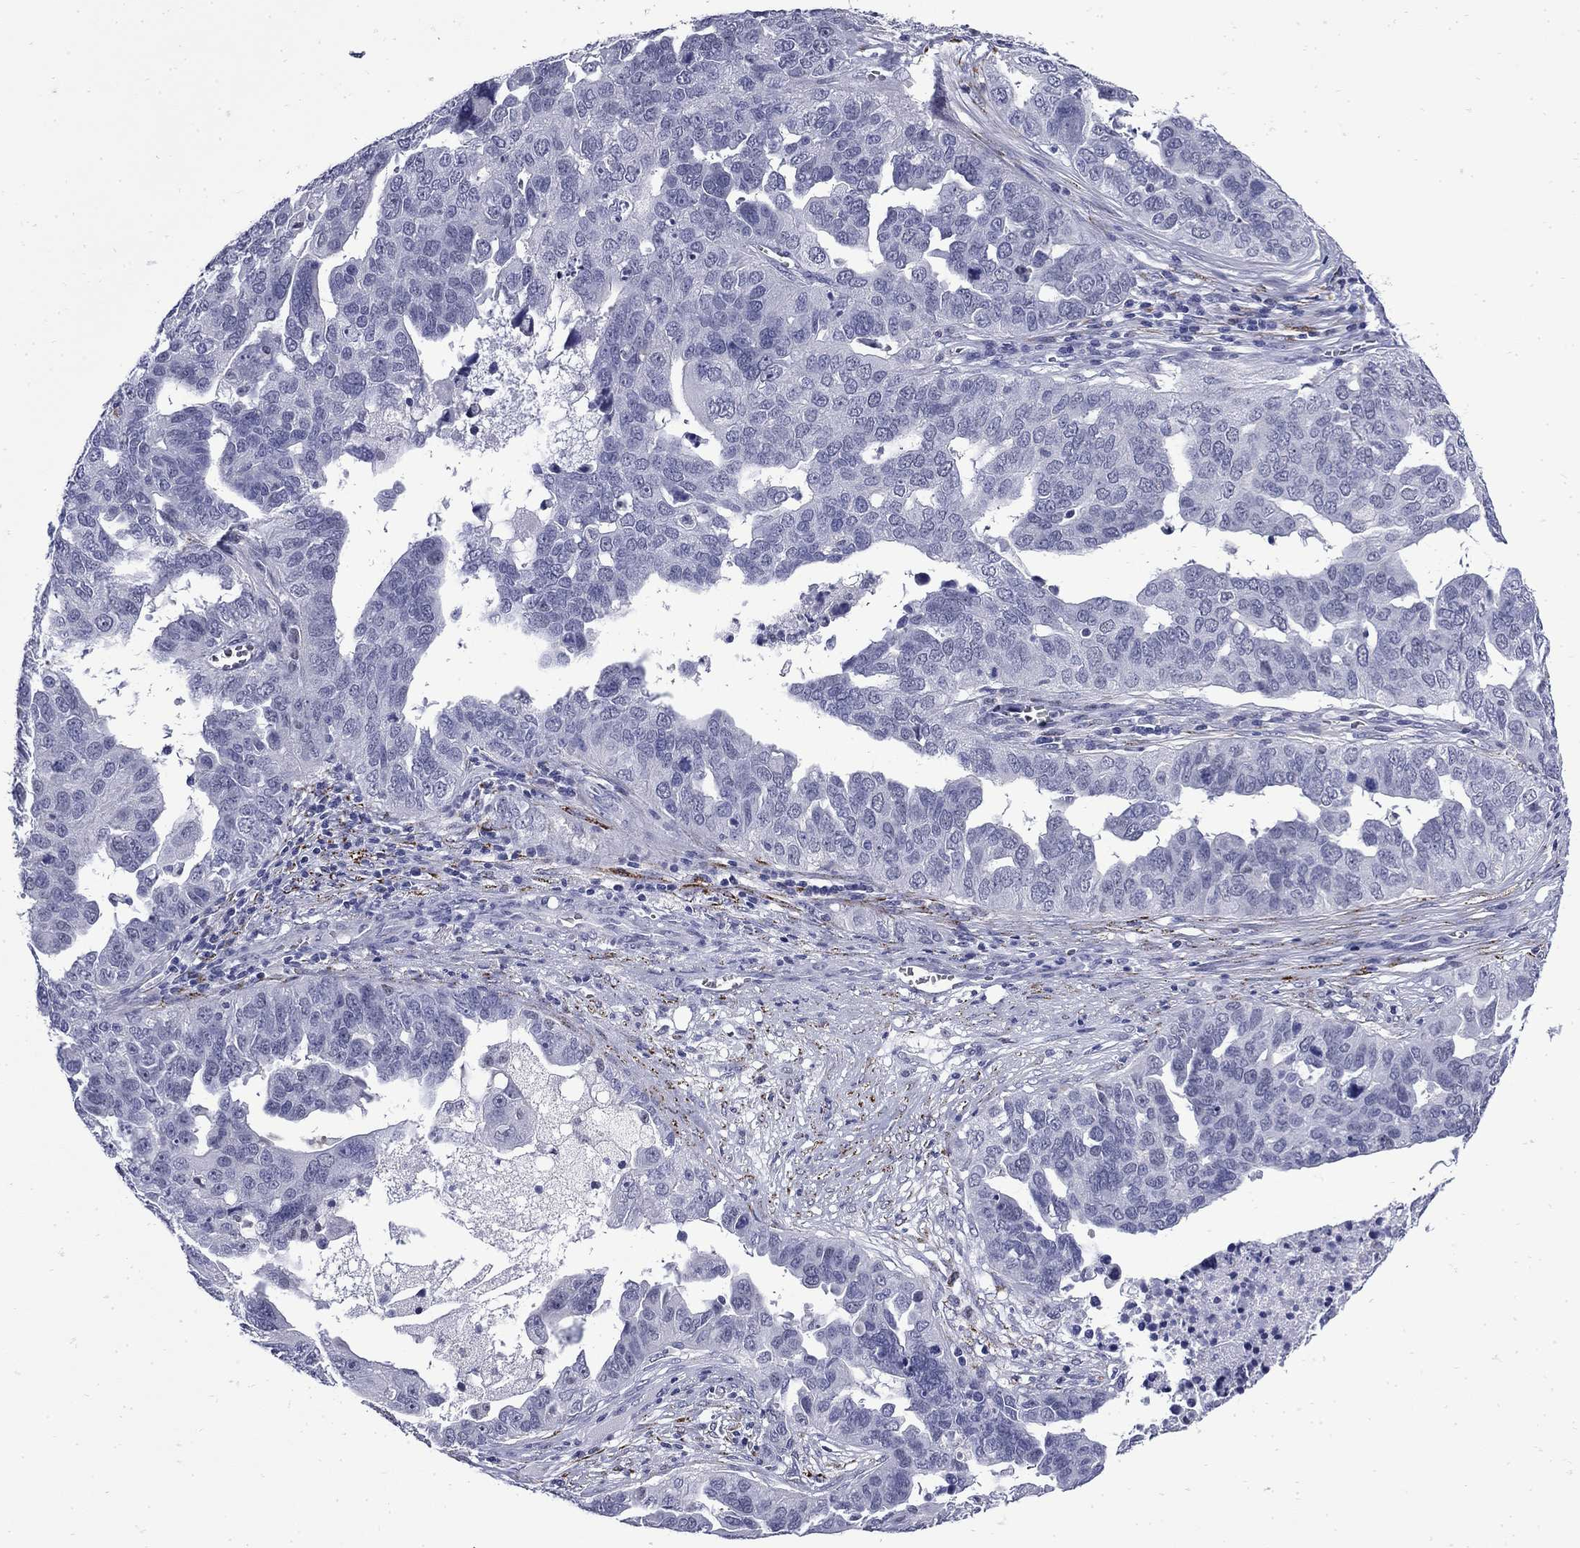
{"staining": {"intensity": "negative", "quantity": "none", "location": "none"}, "tissue": "ovarian cancer", "cell_type": "Tumor cells", "image_type": "cancer", "snomed": [{"axis": "morphology", "description": "Carcinoma, endometroid"}, {"axis": "topography", "description": "Soft tissue"}, {"axis": "topography", "description": "Ovary"}], "caption": "A histopathology image of human ovarian cancer is negative for staining in tumor cells. The staining is performed using DAB brown chromogen with nuclei counter-stained in using hematoxylin.", "gene": "MGARP", "patient": {"sex": "female", "age": 52}}